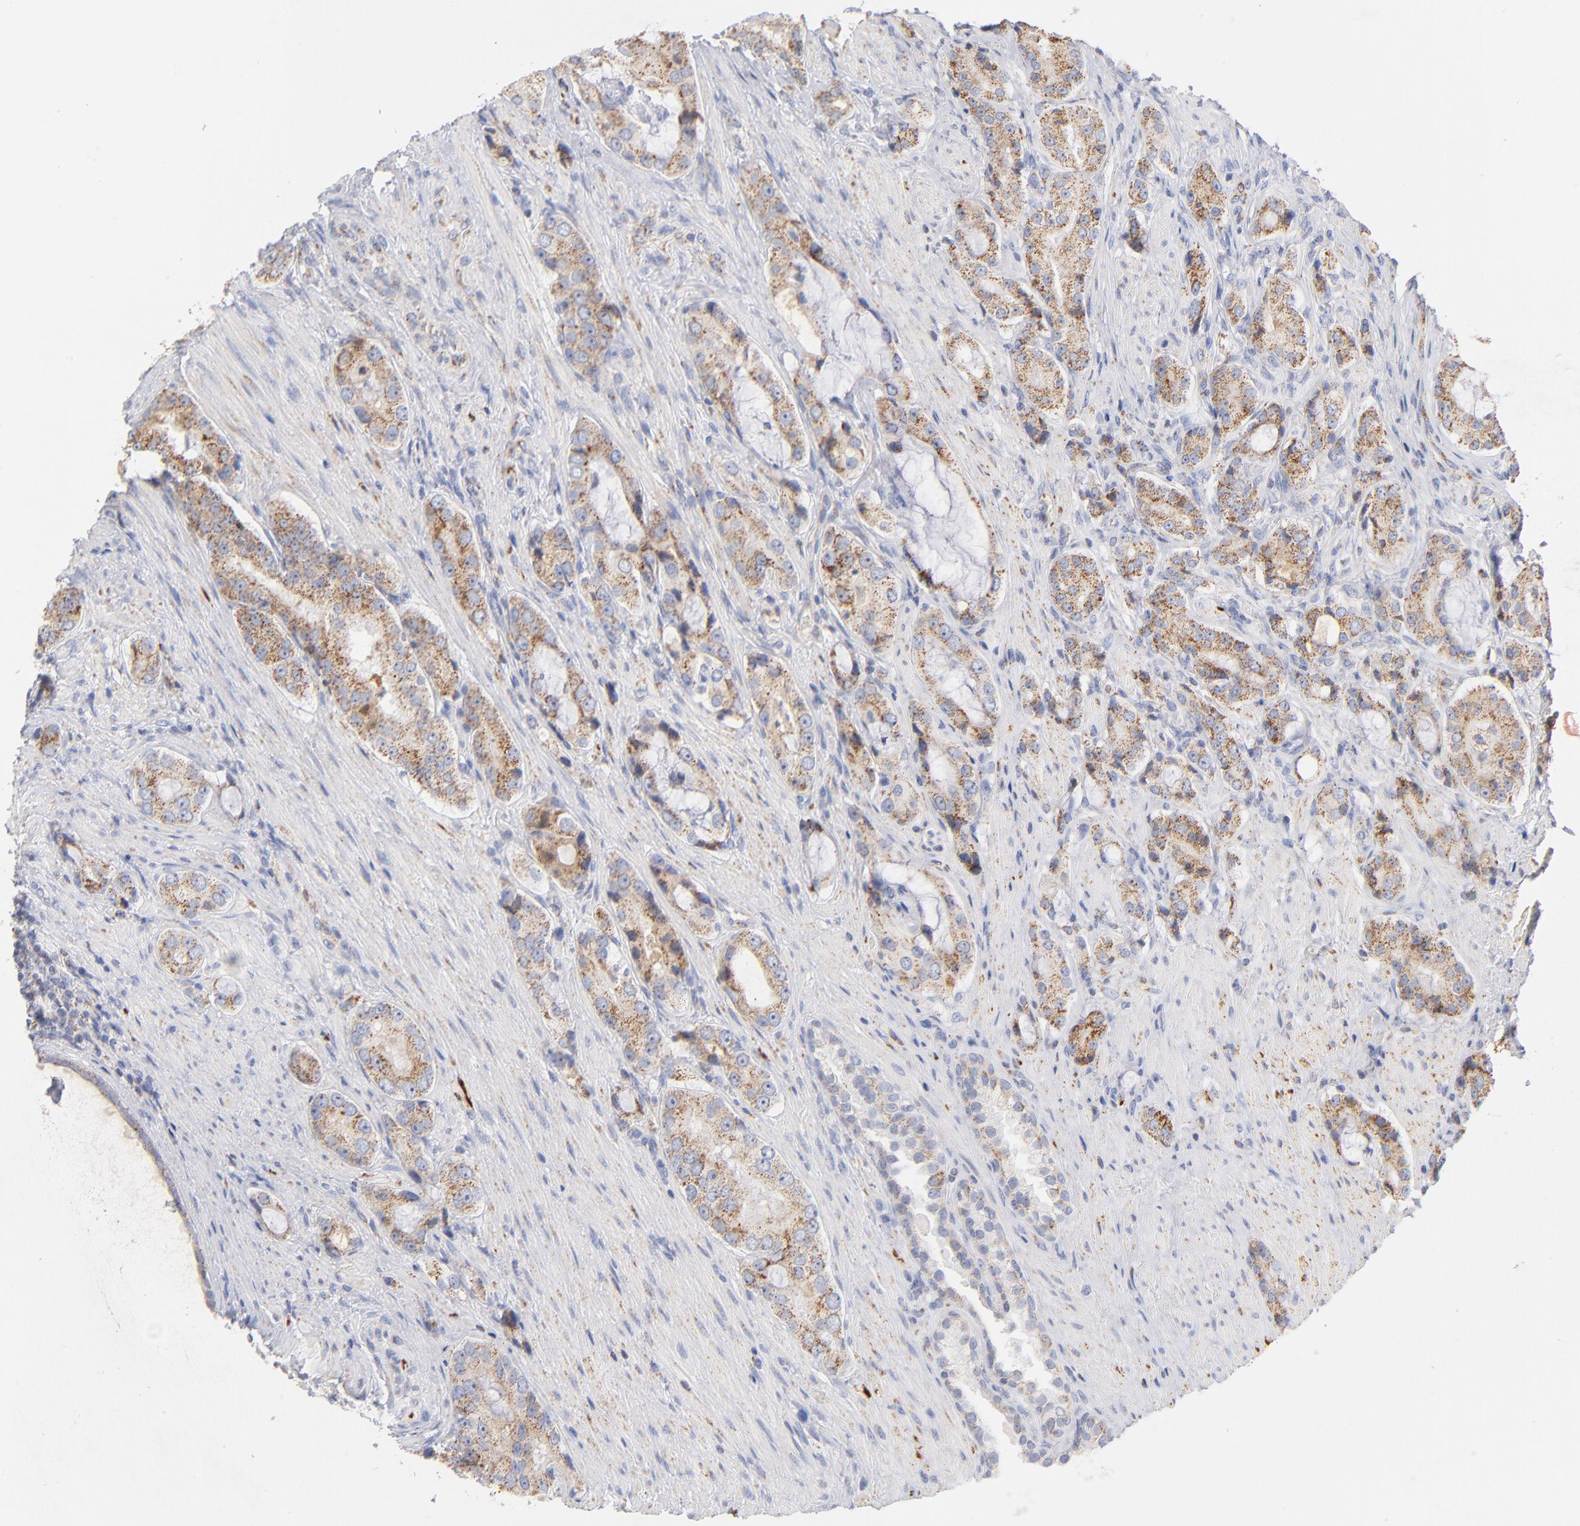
{"staining": {"intensity": "moderate", "quantity": ">75%", "location": "cytoplasmic/membranous"}, "tissue": "prostate cancer", "cell_type": "Tumor cells", "image_type": "cancer", "snomed": [{"axis": "morphology", "description": "Adenocarcinoma, High grade"}, {"axis": "topography", "description": "Prostate"}], "caption": "High-power microscopy captured an IHC histopathology image of prostate adenocarcinoma (high-grade), revealing moderate cytoplasmic/membranous positivity in approximately >75% of tumor cells.", "gene": "DLAT", "patient": {"sex": "male", "age": 72}}